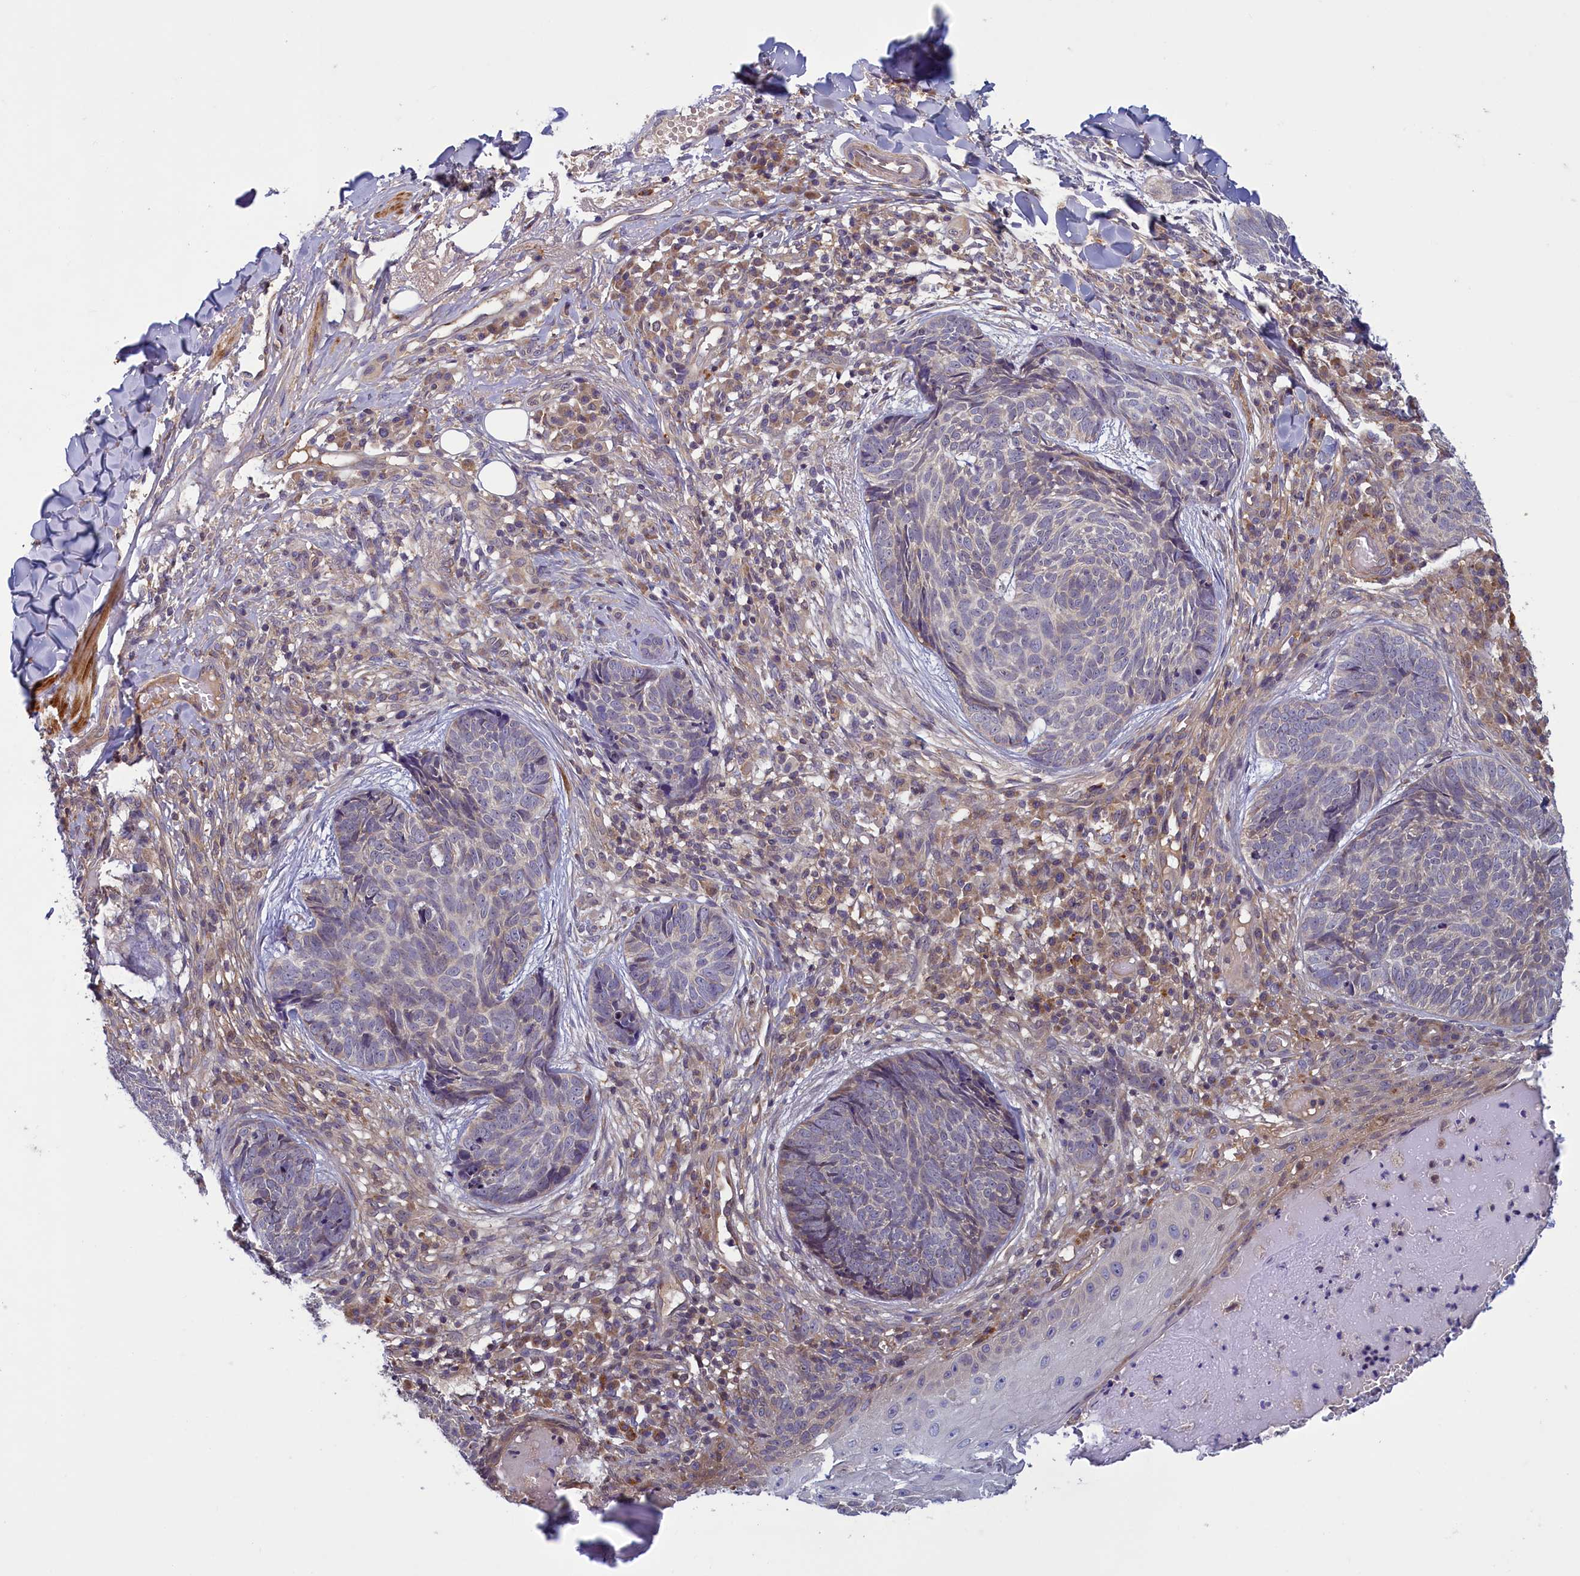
{"staining": {"intensity": "weak", "quantity": "<25%", "location": "cytoplasmic/membranous"}, "tissue": "skin cancer", "cell_type": "Tumor cells", "image_type": "cancer", "snomed": [{"axis": "morphology", "description": "Basal cell carcinoma"}, {"axis": "topography", "description": "Skin"}], "caption": "DAB immunohistochemical staining of skin cancer demonstrates no significant positivity in tumor cells. Brightfield microscopy of IHC stained with DAB (brown) and hematoxylin (blue), captured at high magnification.", "gene": "NUBP1", "patient": {"sex": "female", "age": 61}}